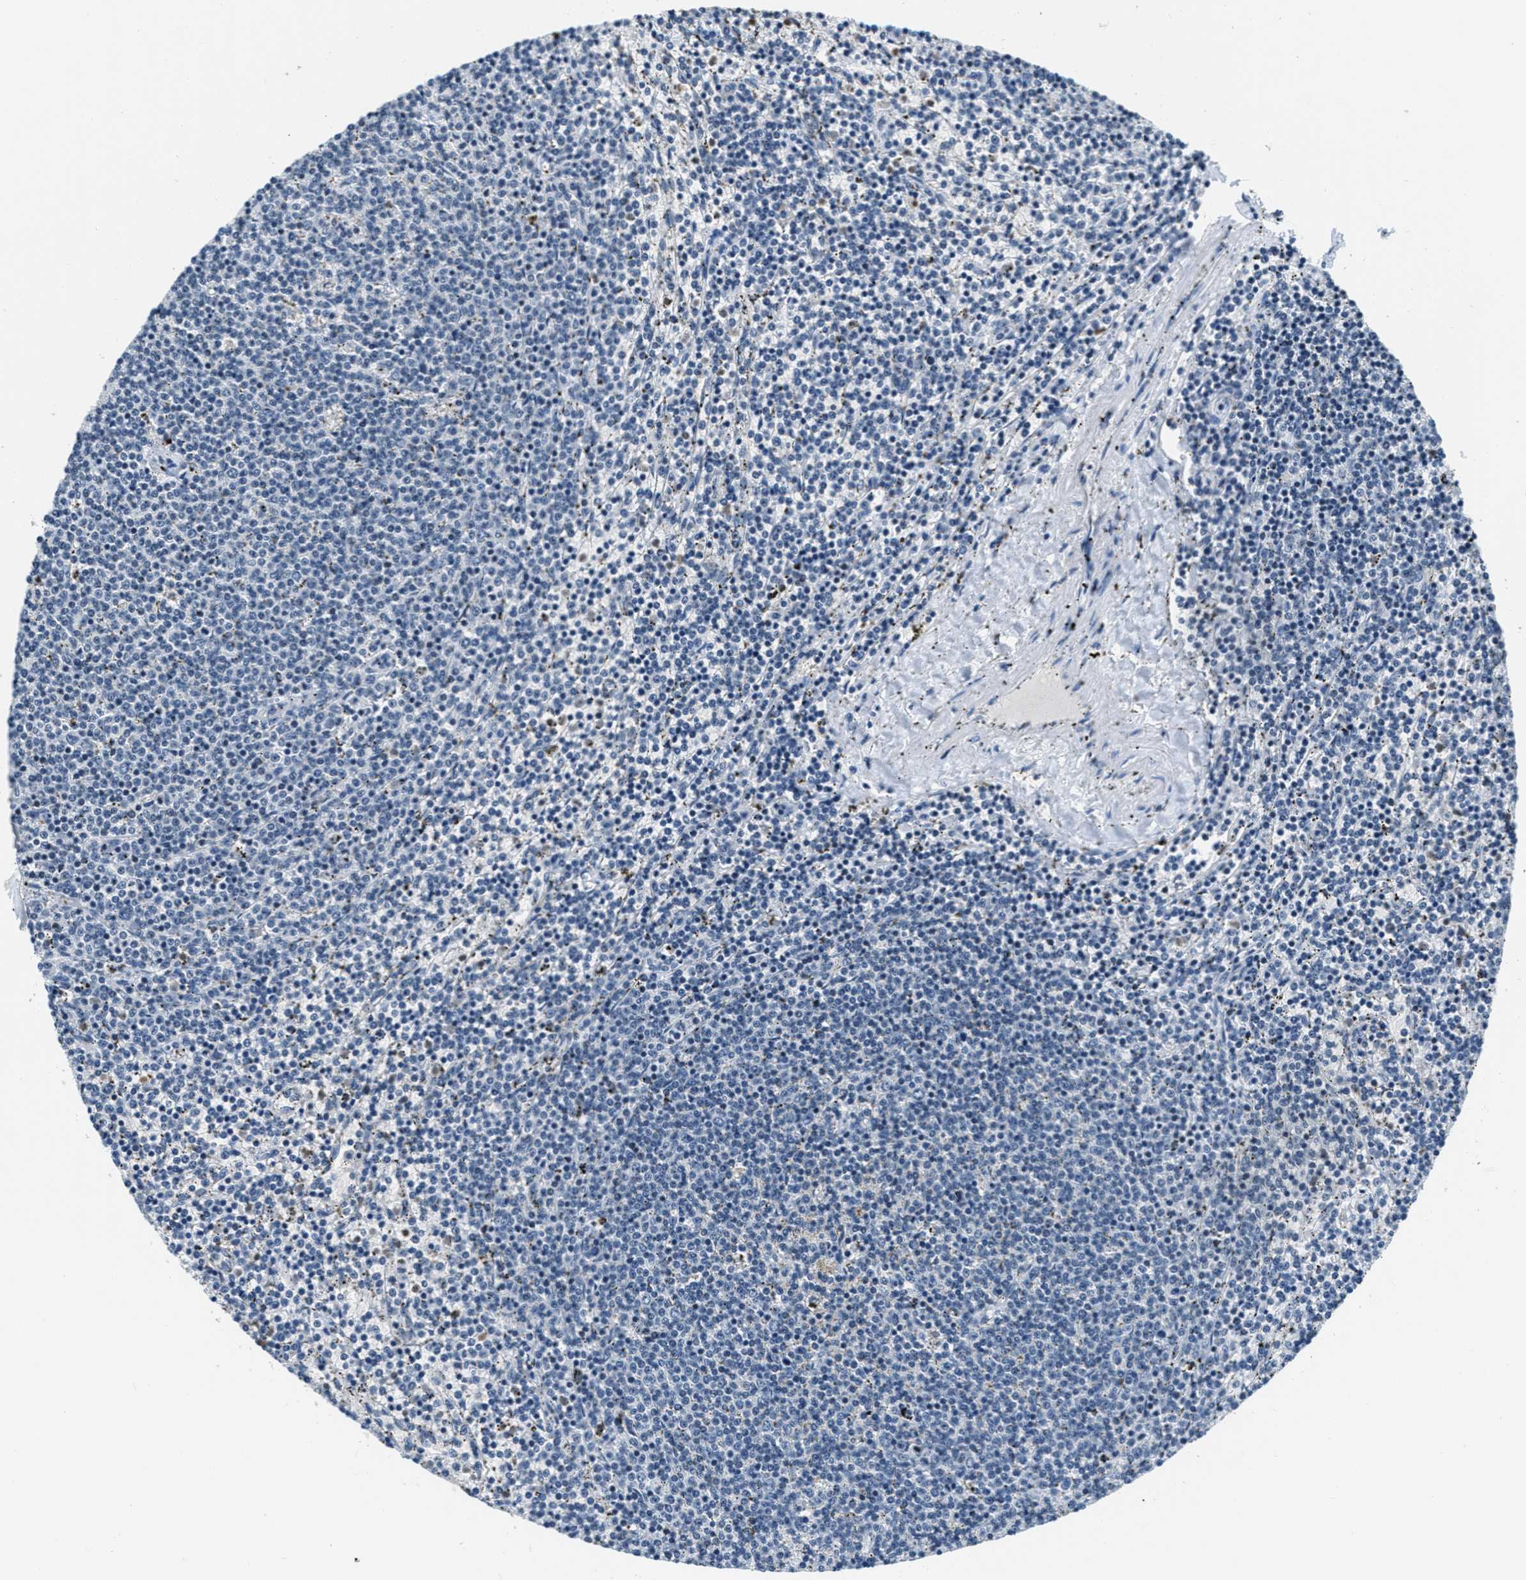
{"staining": {"intensity": "negative", "quantity": "none", "location": "none"}, "tissue": "lymphoma", "cell_type": "Tumor cells", "image_type": "cancer", "snomed": [{"axis": "morphology", "description": "Malignant lymphoma, non-Hodgkin's type, Low grade"}, {"axis": "topography", "description": "Spleen"}], "caption": "Immunohistochemistry (IHC) micrograph of human lymphoma stained for a protein (brown), which exhibits no expression in tumor cells. (DAB immunohistochemistry (IHC), high magnification).", "gene": "CA4", "patient": {"sex": "female", "age": 50}}